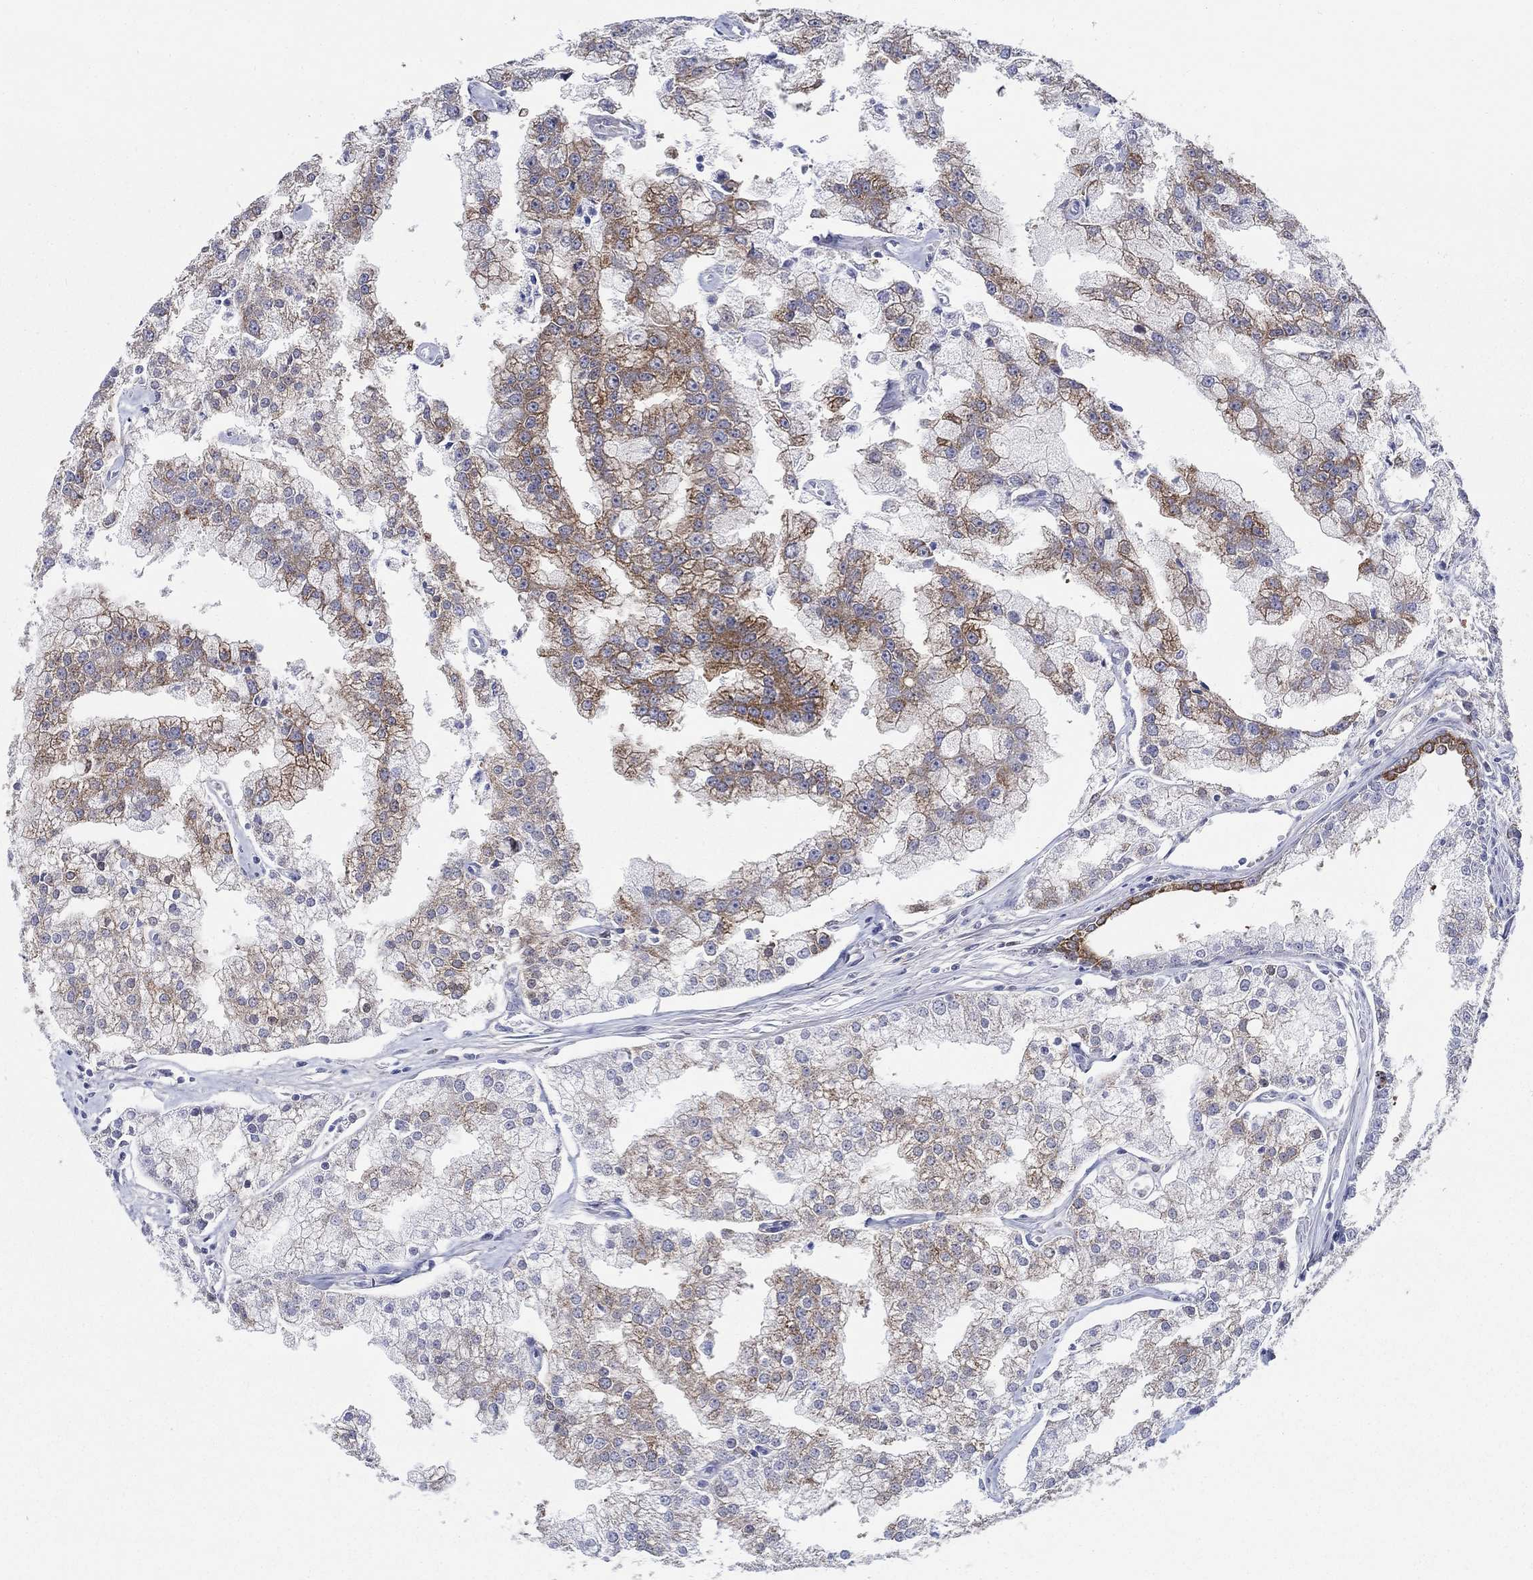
{"staining": {"intensity": "moderate", "quantity": ">75%", "location": "cytoplasmic/membranous"}, "tissue": "prostate cancer", "cell_type": "Tumor cells", "image_type": "cancer", "snomed": [{"axis": "morphology", "description": "Adenocarcinoma, NOS"}, {"axis": "topography", "description": "Prostate"}], "caption": "A brown stain shows moderate cytoplasmic/membranous staining of a protein in prostate cancer tumor cells. The staining was performed using DAB, with brown indicating positive protein expression. Nuclei are stained blue with hematoxylin.", "gene": "RAP1GAP", "patient": {"sex": "male", "age": 70}}